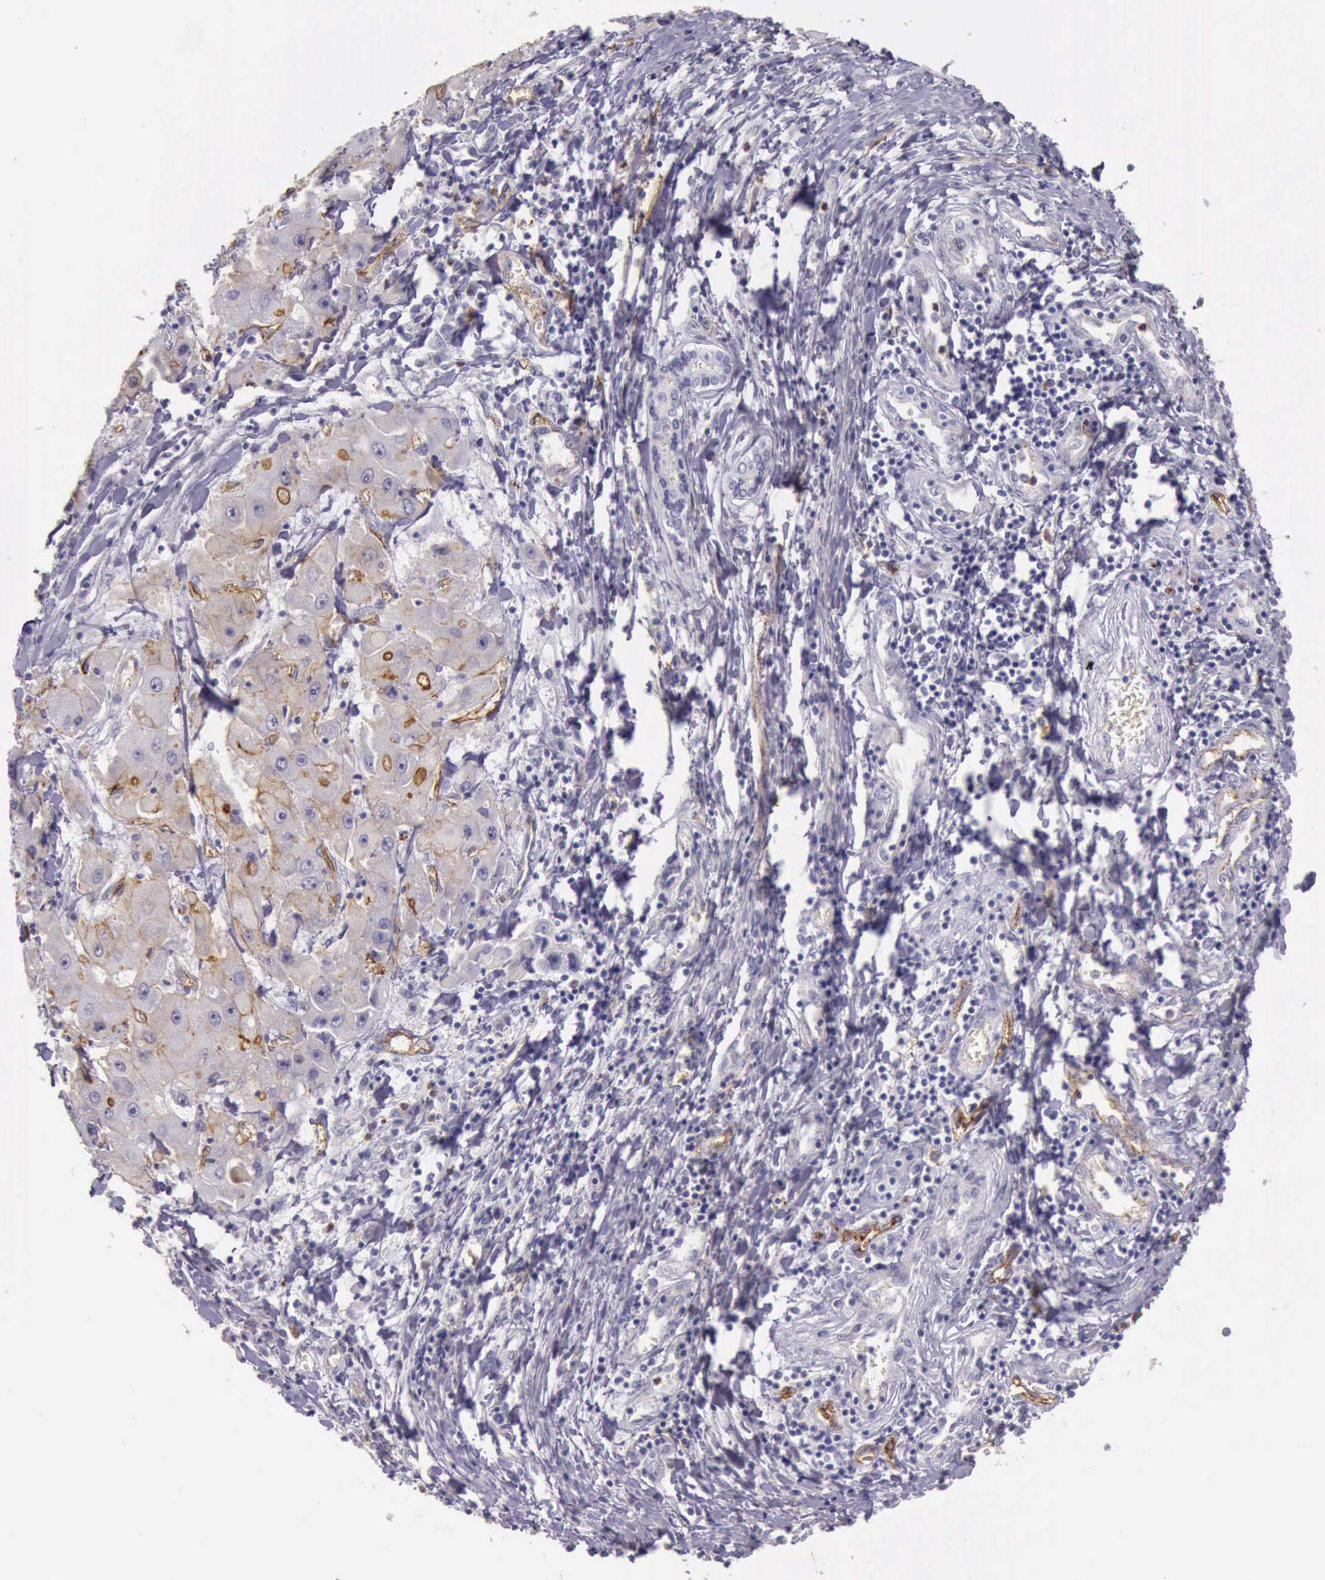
{"staining": {"intensity": "moderate", "quantity": "<25%", "location": "cytoplasmic/membranous"}, "tissue": "liver cancer", "cell_type": "Tumor cells", "image_type": "cancer", "snomed": [{"axis": "morphology", "description": "Carcinoma, Hepatocellular, NOS"}, {"axis": "topography", "description": "Liver"}], "caption": "An IHC photomicrograph of neoplastic tissue is shown. Protein staining in brown highlights moderate cytoplasmic/membranous positivity in liver cancer within tumor cells. The staining was performed using DAB, with brown indicating positive protein expression. Nuclei are stained blue with hematoxylin.", "gene": "TCEANC", "patient": {"sex": "male", "age": 24}}